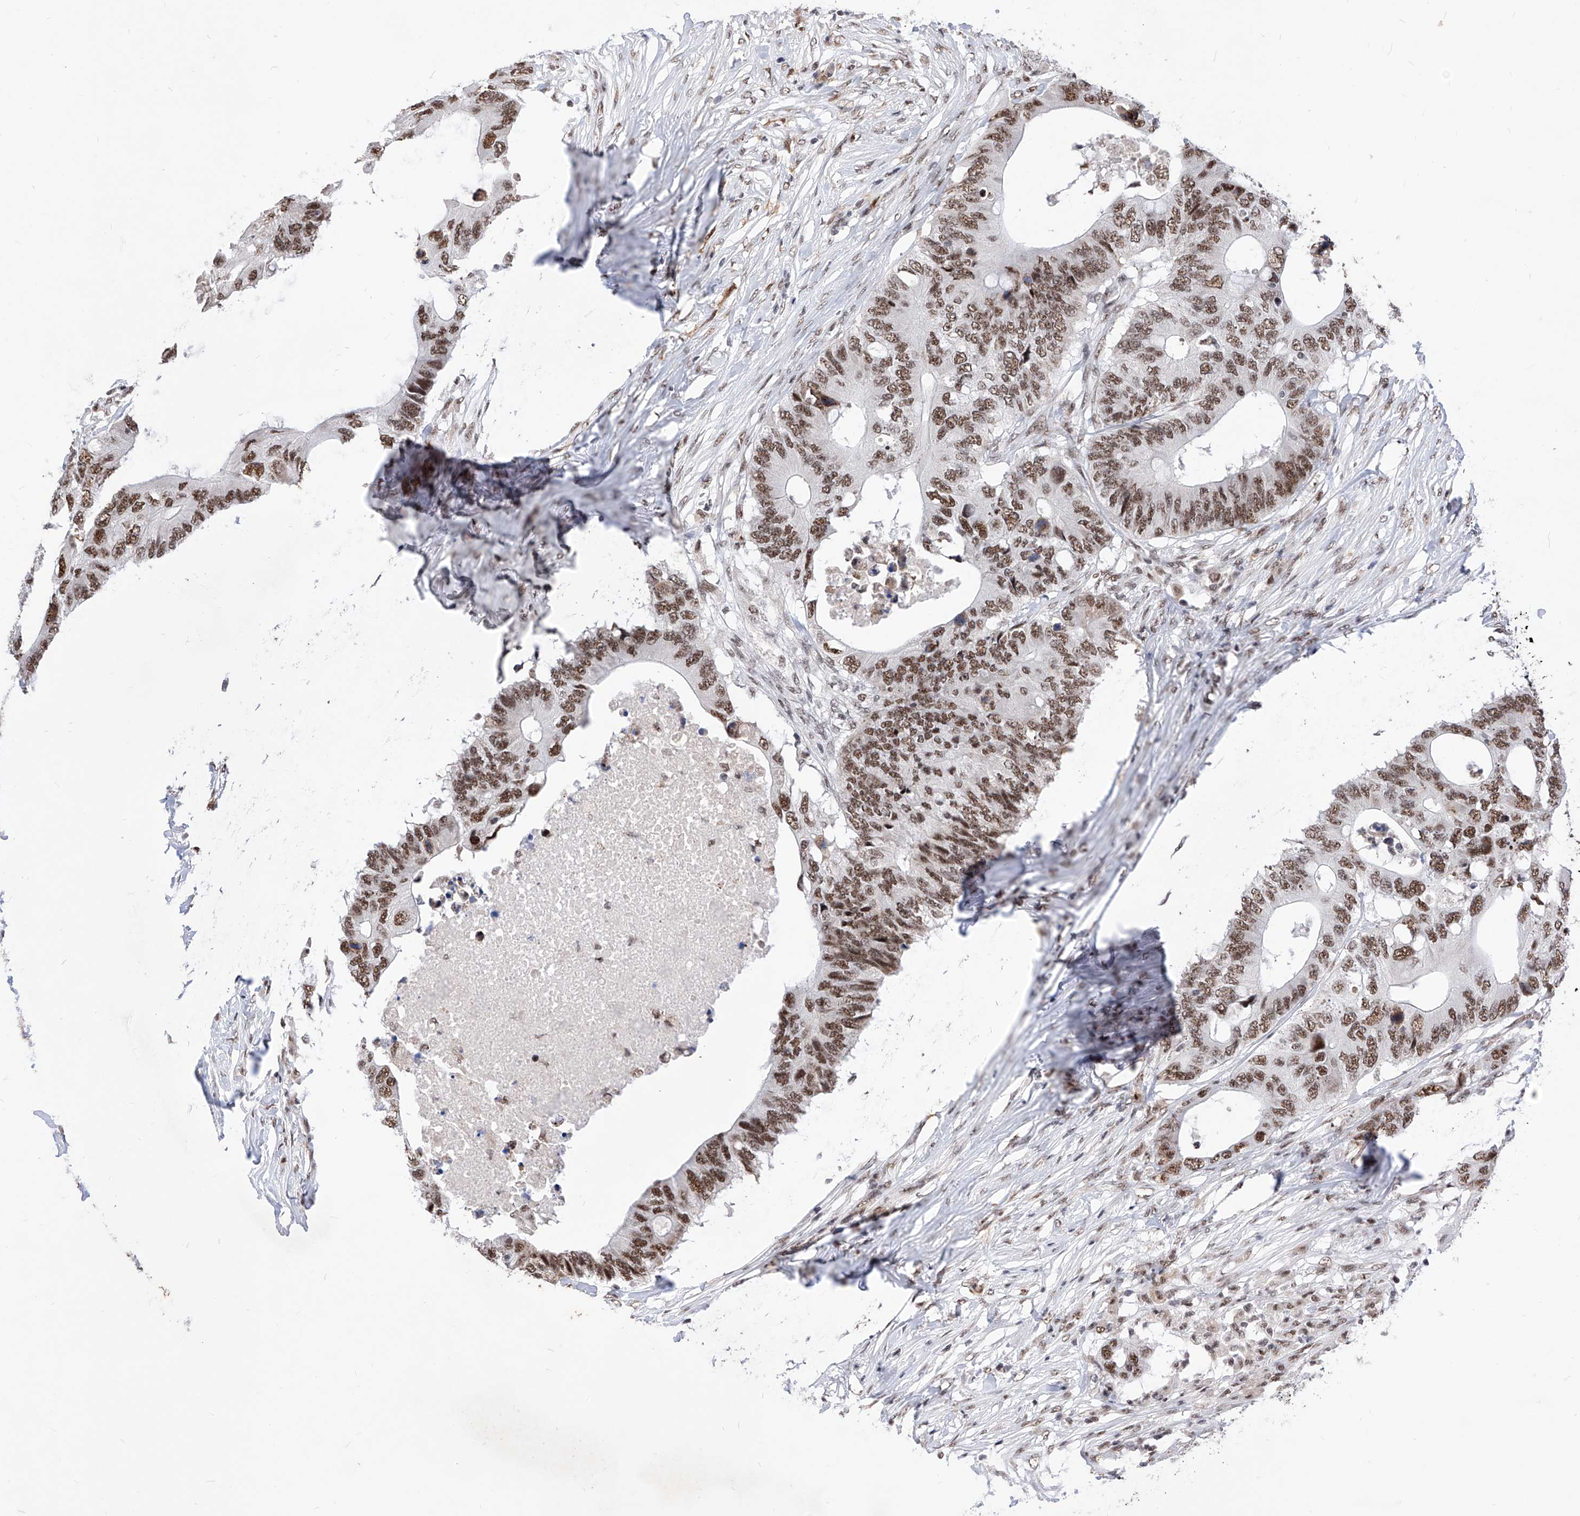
{"staining": {"intensity": "moderate", "quantity": ">75%", "location": "nuclear"}, "tissue": "colorectal cancer", "cell_type": "Tumor cells", "image_type": "cancer", "snomed": [{"axis": "morphology", "description": "Adenocarcinoma, NOS"}, {"axis": "topography", "description": "Colon"}], "caption": "Immunohistochemistry photomicrograph of human colorectal adenocarcinoma stained for a protein (brown), which shows medium levels of moderate nuclear positivity in approximately >75% of tumor cells.", "gene": "PHF5A", "patient": {"sex": "male", "age": 71}}